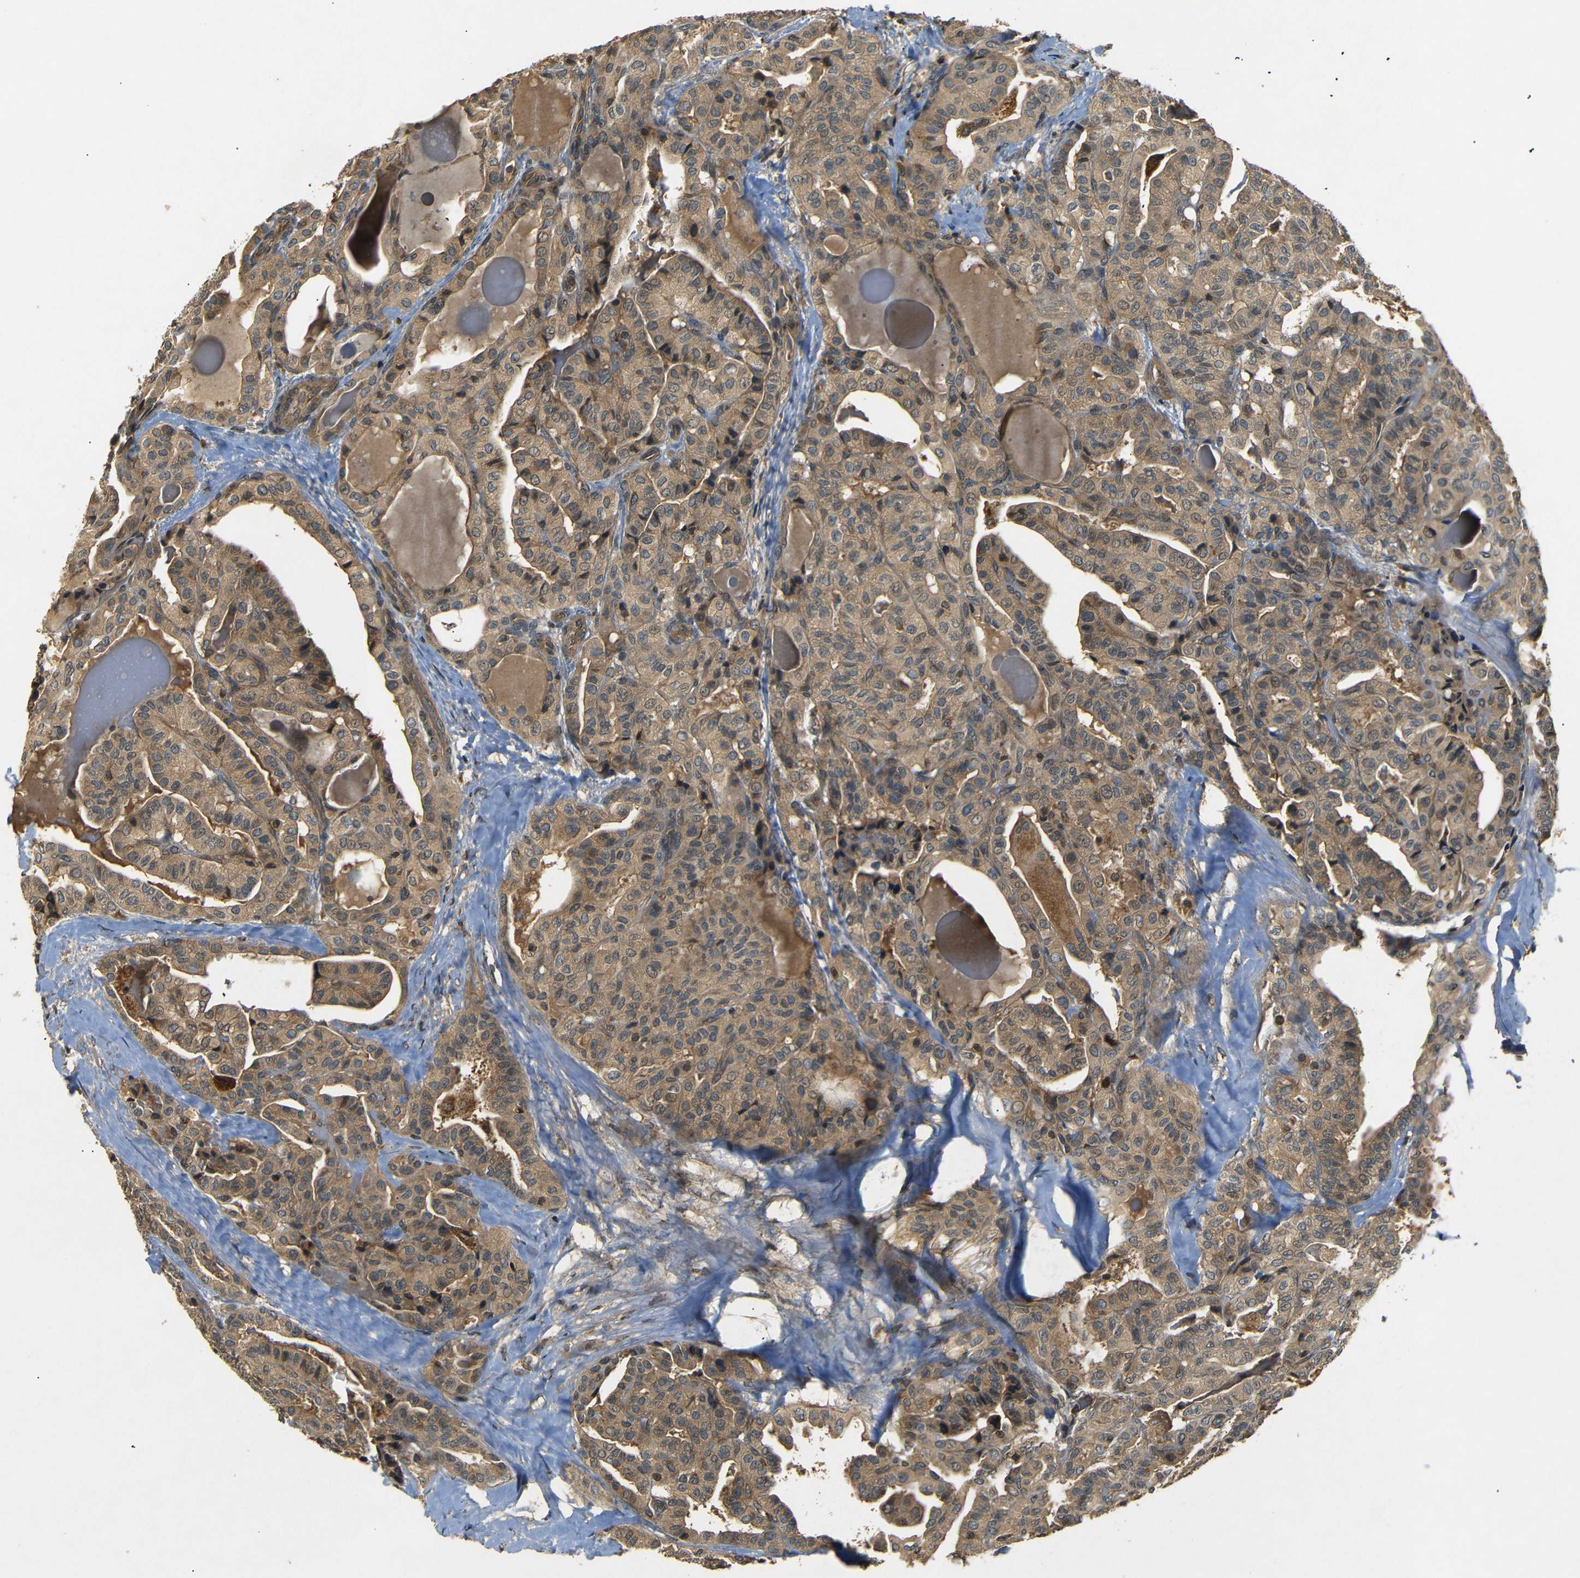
{"staining": {"intensity": "moderate", "quantity": ">75%", "location": "cytoplasmic/membranous"}, "tissue": "thyroid cancer", "cell_type": "Tumor cells", "image_type": "cancer", "snomed": [{"axis": "morphology", "description": "Papillary adenocarcinoma, NOS"}, {"axis": "topography", "description": "Thyroid gland"}], "caption": "This is a micrograph of immunohistochemistry (IHC) staining of papillary adenocarcinoma (thyroid), which shows moderate positivity in the cytoplasmic/membranous of tumor cells.", "gene": "TANK", "patient": {"sex": "male", "age": 77}}